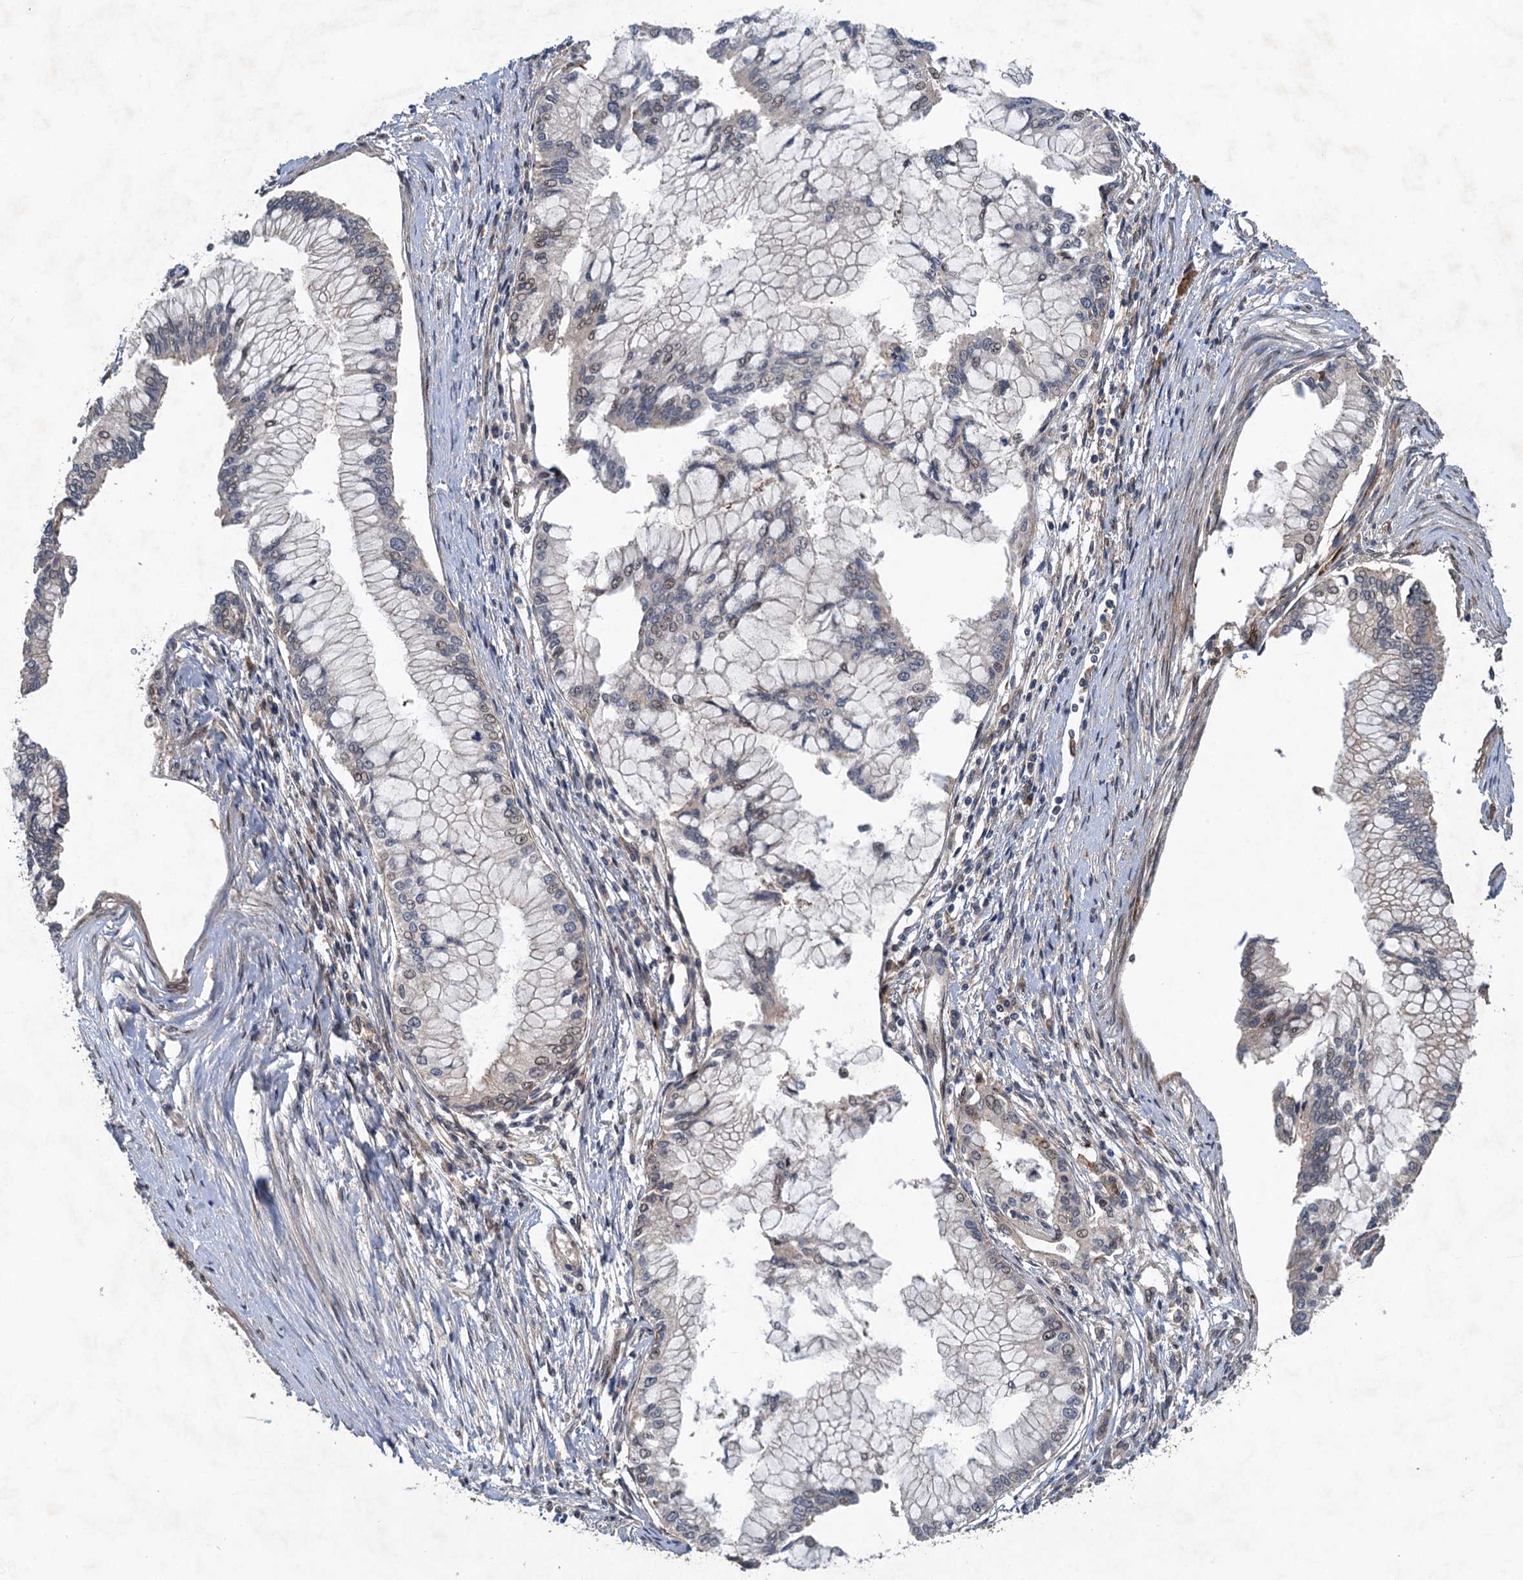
{"staining": {"intensity": "weak", "quantity": "<25%", "location": "nuclear"}, "tissue": "pancreatic cancer", "cell_type": "Tumor cells", "image_type": "cancer", "snomed": [{"axis": "morphology", "description": "Adenocarcinoma, NOS"}, {"axis": "topography", "description": "Pancreas"}], "caption": "Immunohistochemistry photomicrograph of neoplastic tissue: human pancreatic cancer (adenocarcinoma) stained with DAB (3,3'-diaminobenzidine) demonstrates no significant protein expression in tumor cells.", "gene": "NUDT22", "patient": {"sex": "male", "age": 46}}